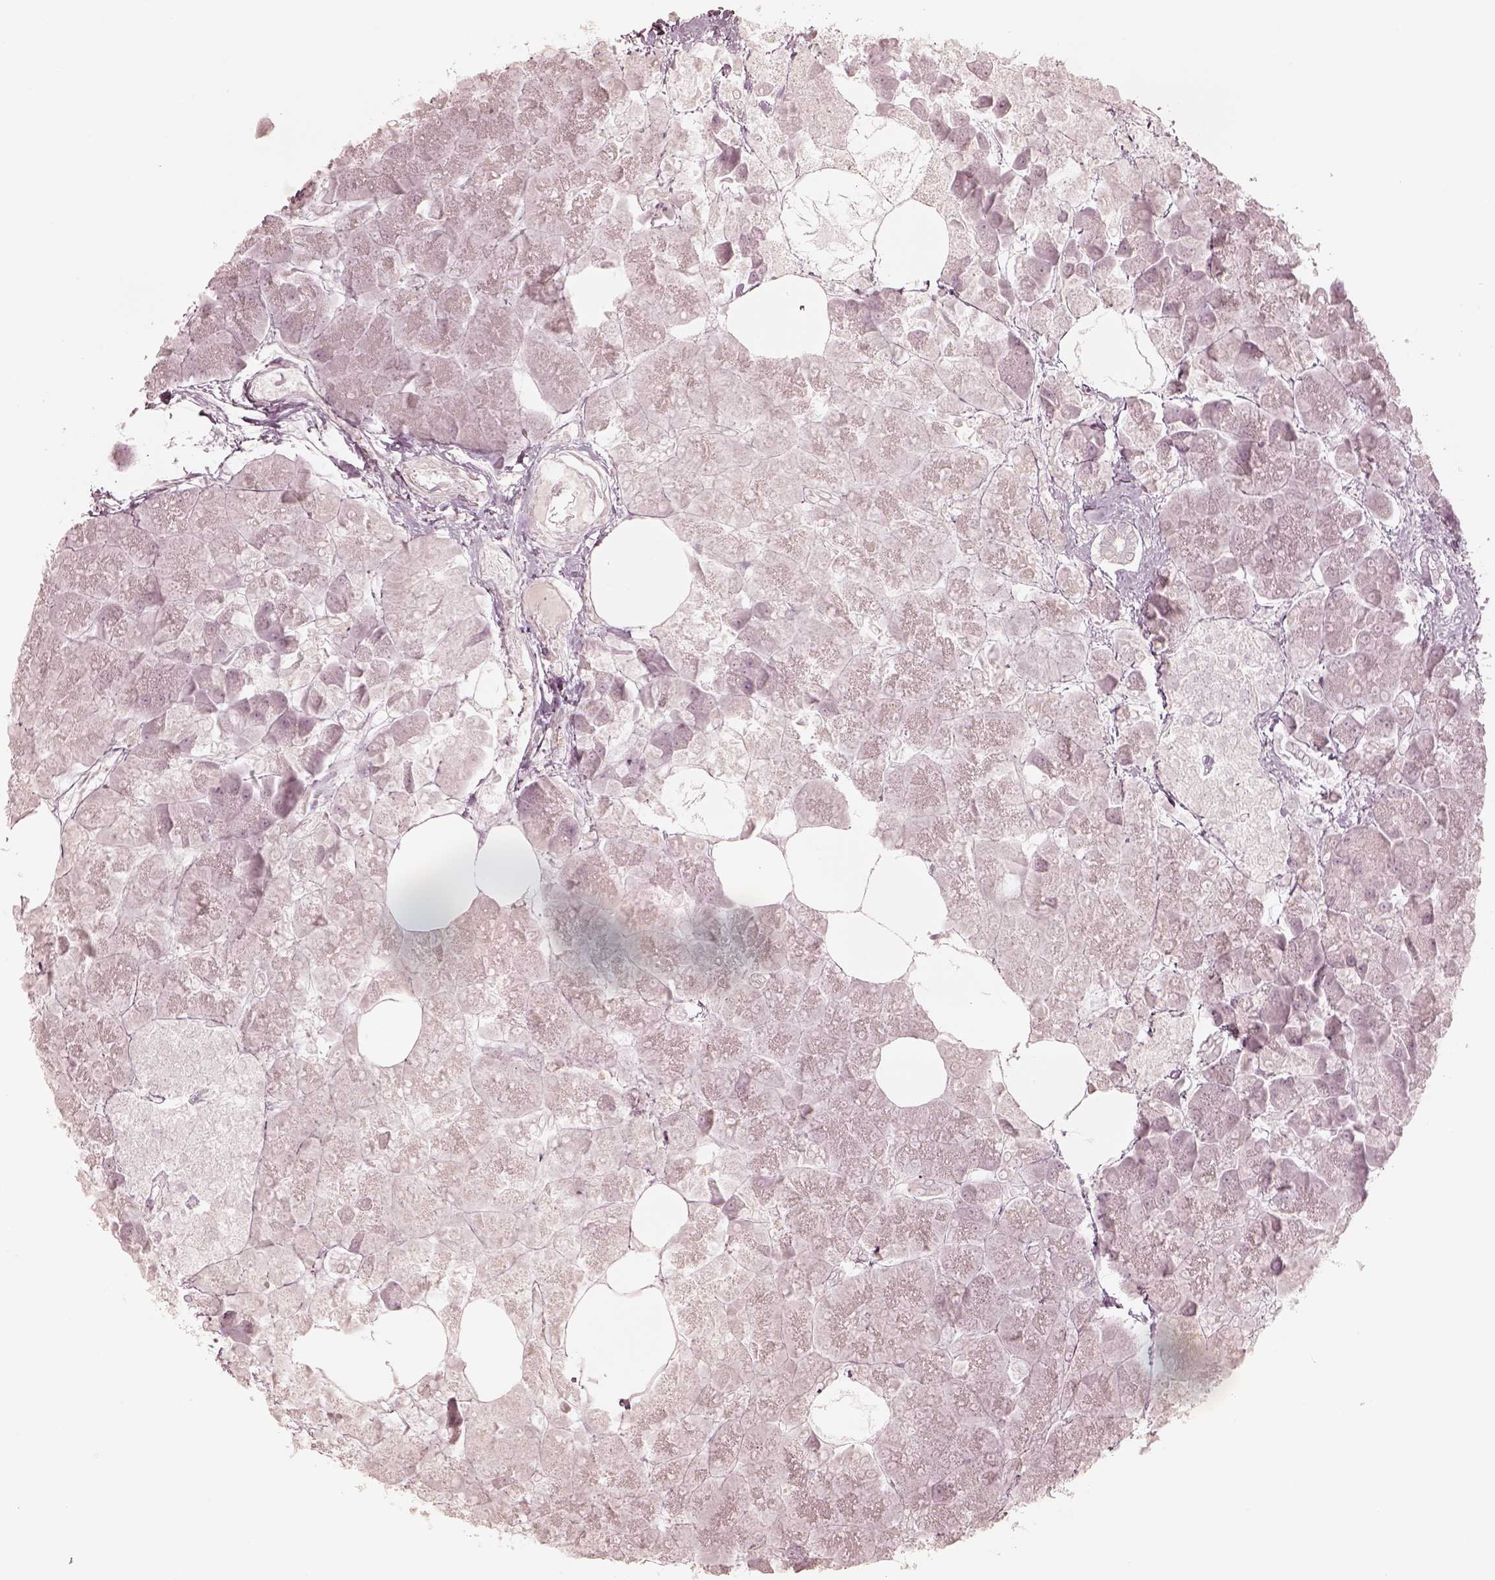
{"staining": {"intensity": "negative", "quantity": "none", "location": "none"}, "tissue": "pancreas", "cell_type": "Exocrine glandular cells", "image_type": "normal", "snomed": [{"axis": "morphology", "description": "Normal tissue, NOS"}, {"axis": "topography", "description": "Adipose tissue"}, {"axis": "topography", "description": "Pancreas"}, {"axis": "topography", "description": "Peripheral nerve tissue"}], "caption": "DAB (3,3'-diaminobenzidine) immunohistochemical staining of unremarkable human pancreas exhibits no significant staining in exocrine glandular cells. The staining is performed using DAB (3,3'-diaminobenzidine) brown chromogen with nuclei counter-stained in using hematoxylin.", "gene": "KRT82", "patient": {"sex": "female", "age": 58}}